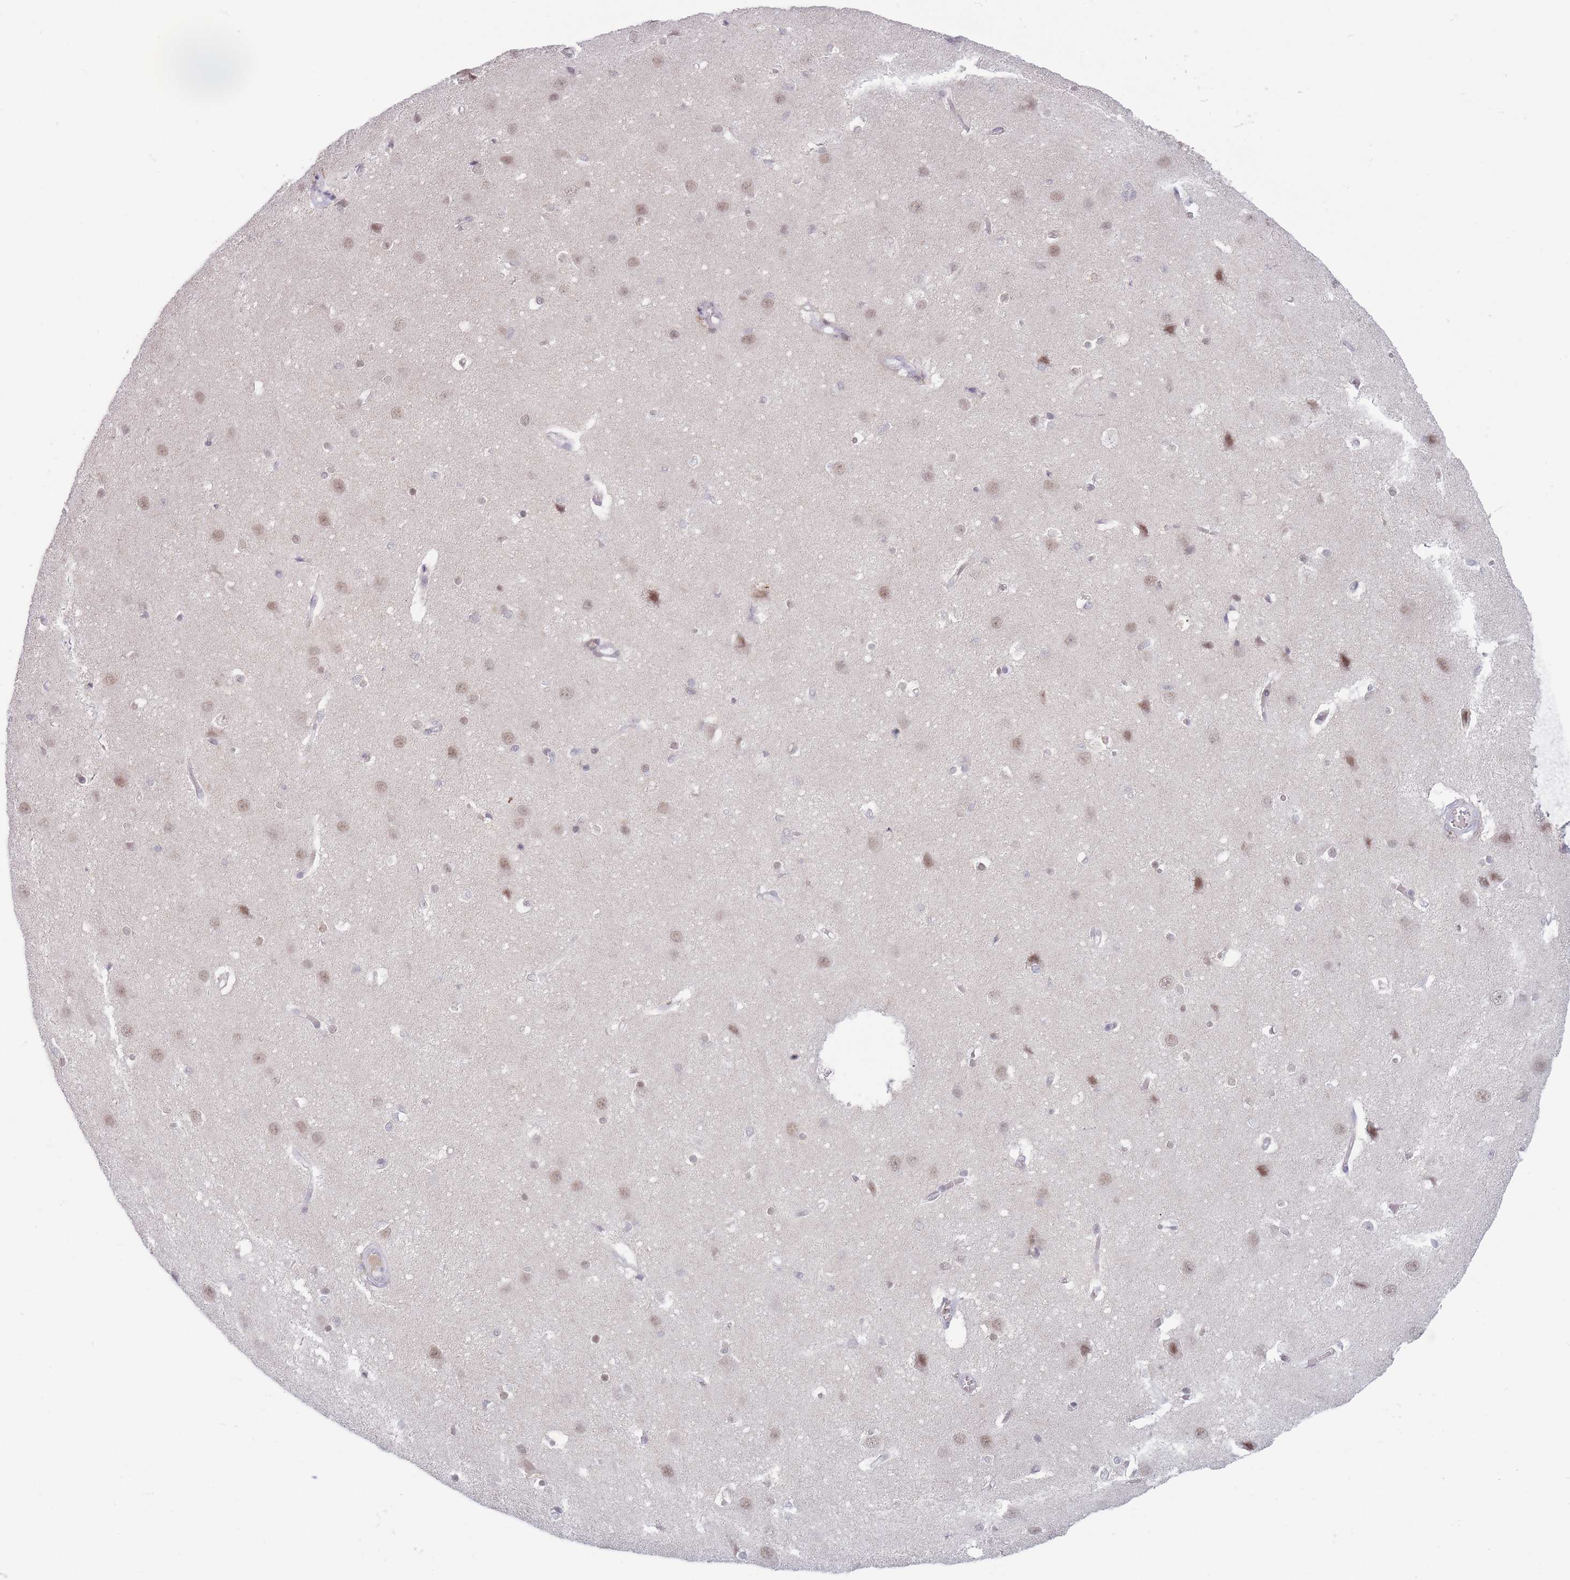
{"staining": {"intensity": "negative", "quantity": "none", "location": "none"}, "tissue": "cerebral cortex", "cell_type": "Endothelial cells", "image_type": "normal", "snomed": [{"axis": "morphology", "description": "Normal tissue, NOS"}, {"axis": "topography", "description": "Cerebral cortex"}], "caption": "Immunohistochemical staining of unremarkable cerebral cortex demonstrates no significant positivity in endothelial cells. (Immunohistochemistry (ihc), brightfield microscopy, high magnification).", "gene": "ARID3B", "patient": {"sex": "male", "age": 37}}